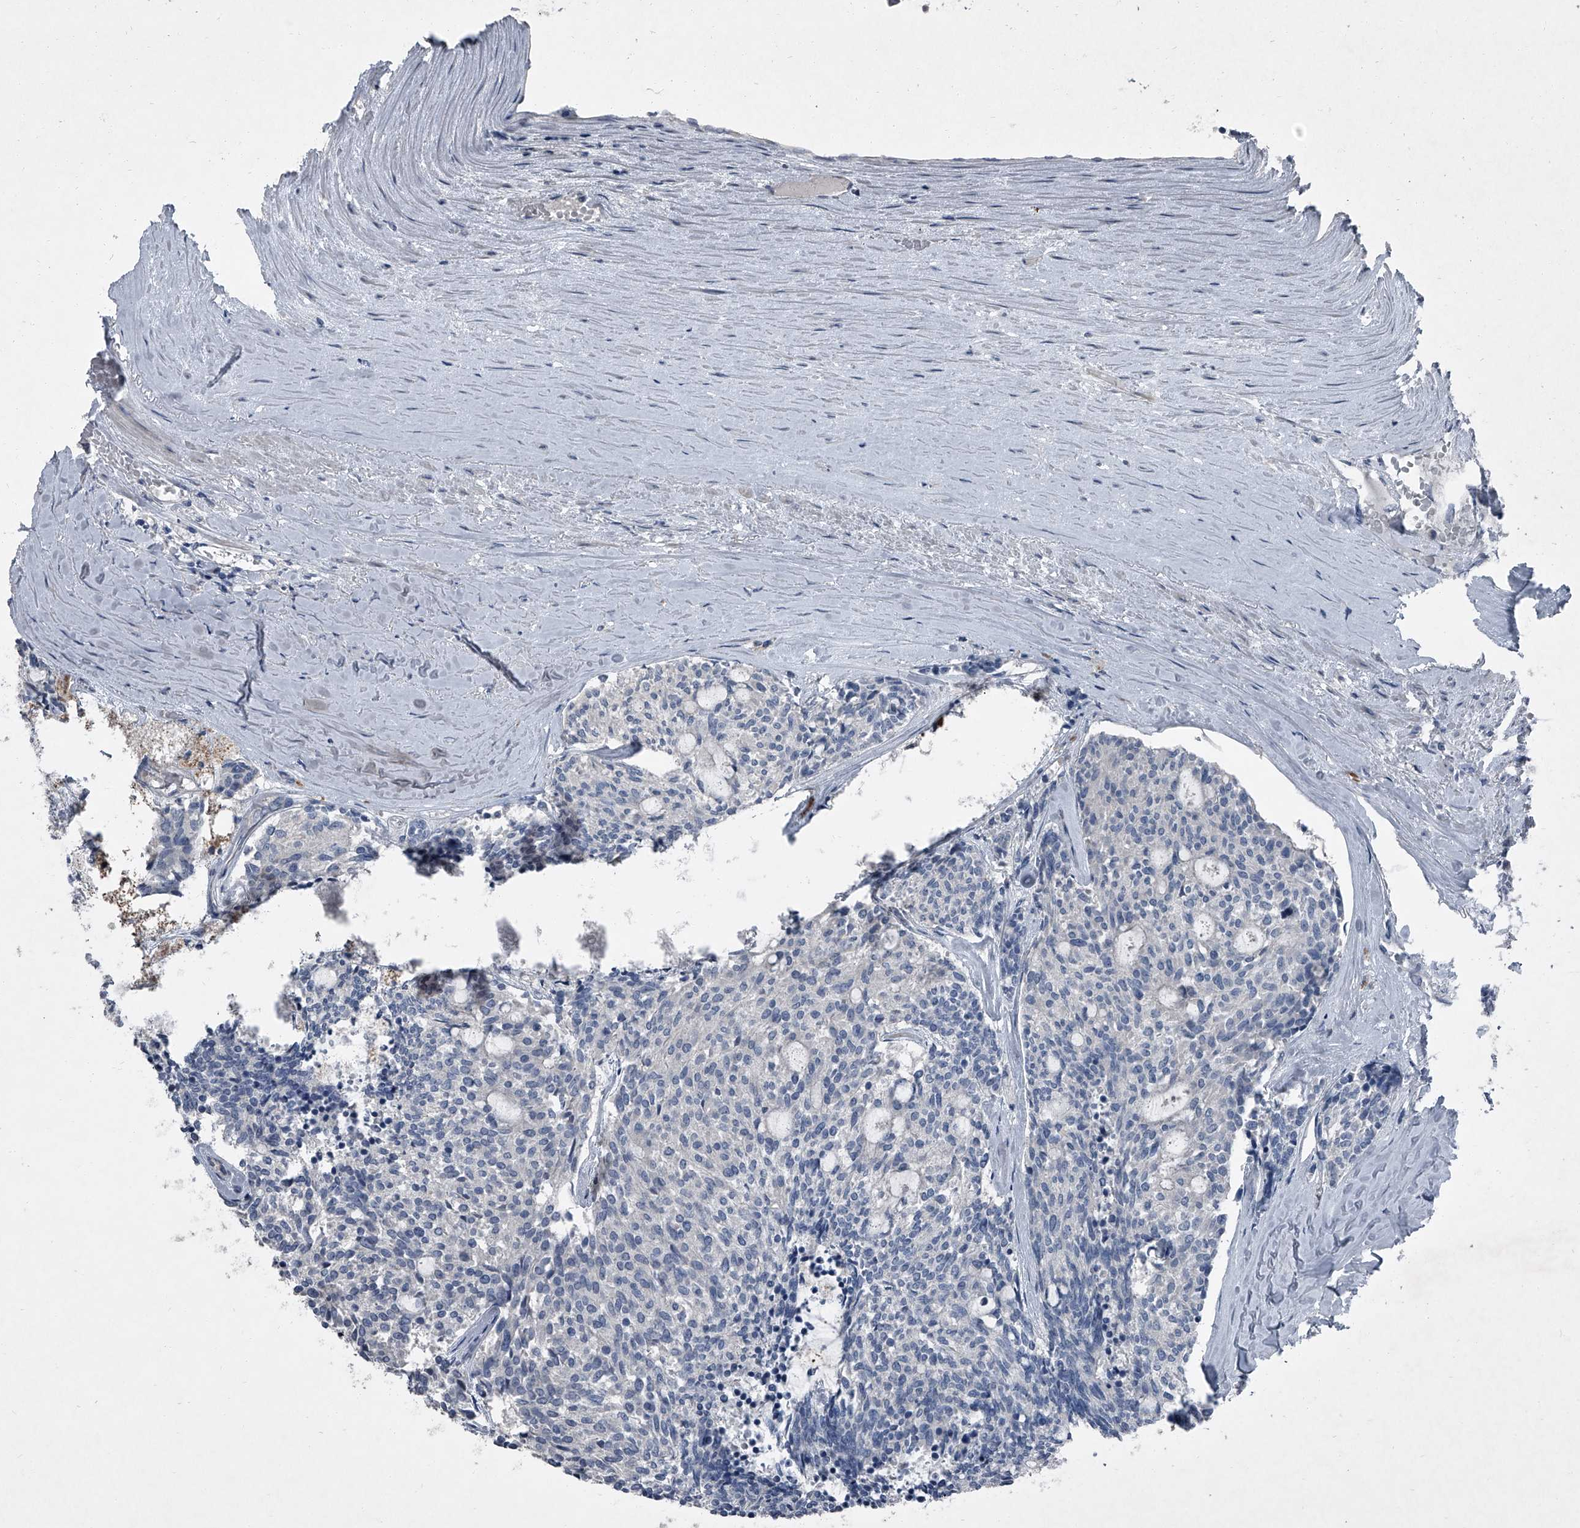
{"staining": {"intensity": "negative", "quantity": "none", "location": "none"}, "tissue": "carcinoid", "cell_type": "Tumor cells", "image_type": "cancer", "snomed": [{"axis": "morphology", "description": "Carcinoid, malignant, NOS"}, {"axis": "topography", "description": "Pancreas"}], "caption": "A high-resolution histopathology image shows IHC staining of carcinoid, which demonstrates no significant staining in tumor cells.", "gene": "HEPHL1", "patient": {"sex": "female", "age": 54}}